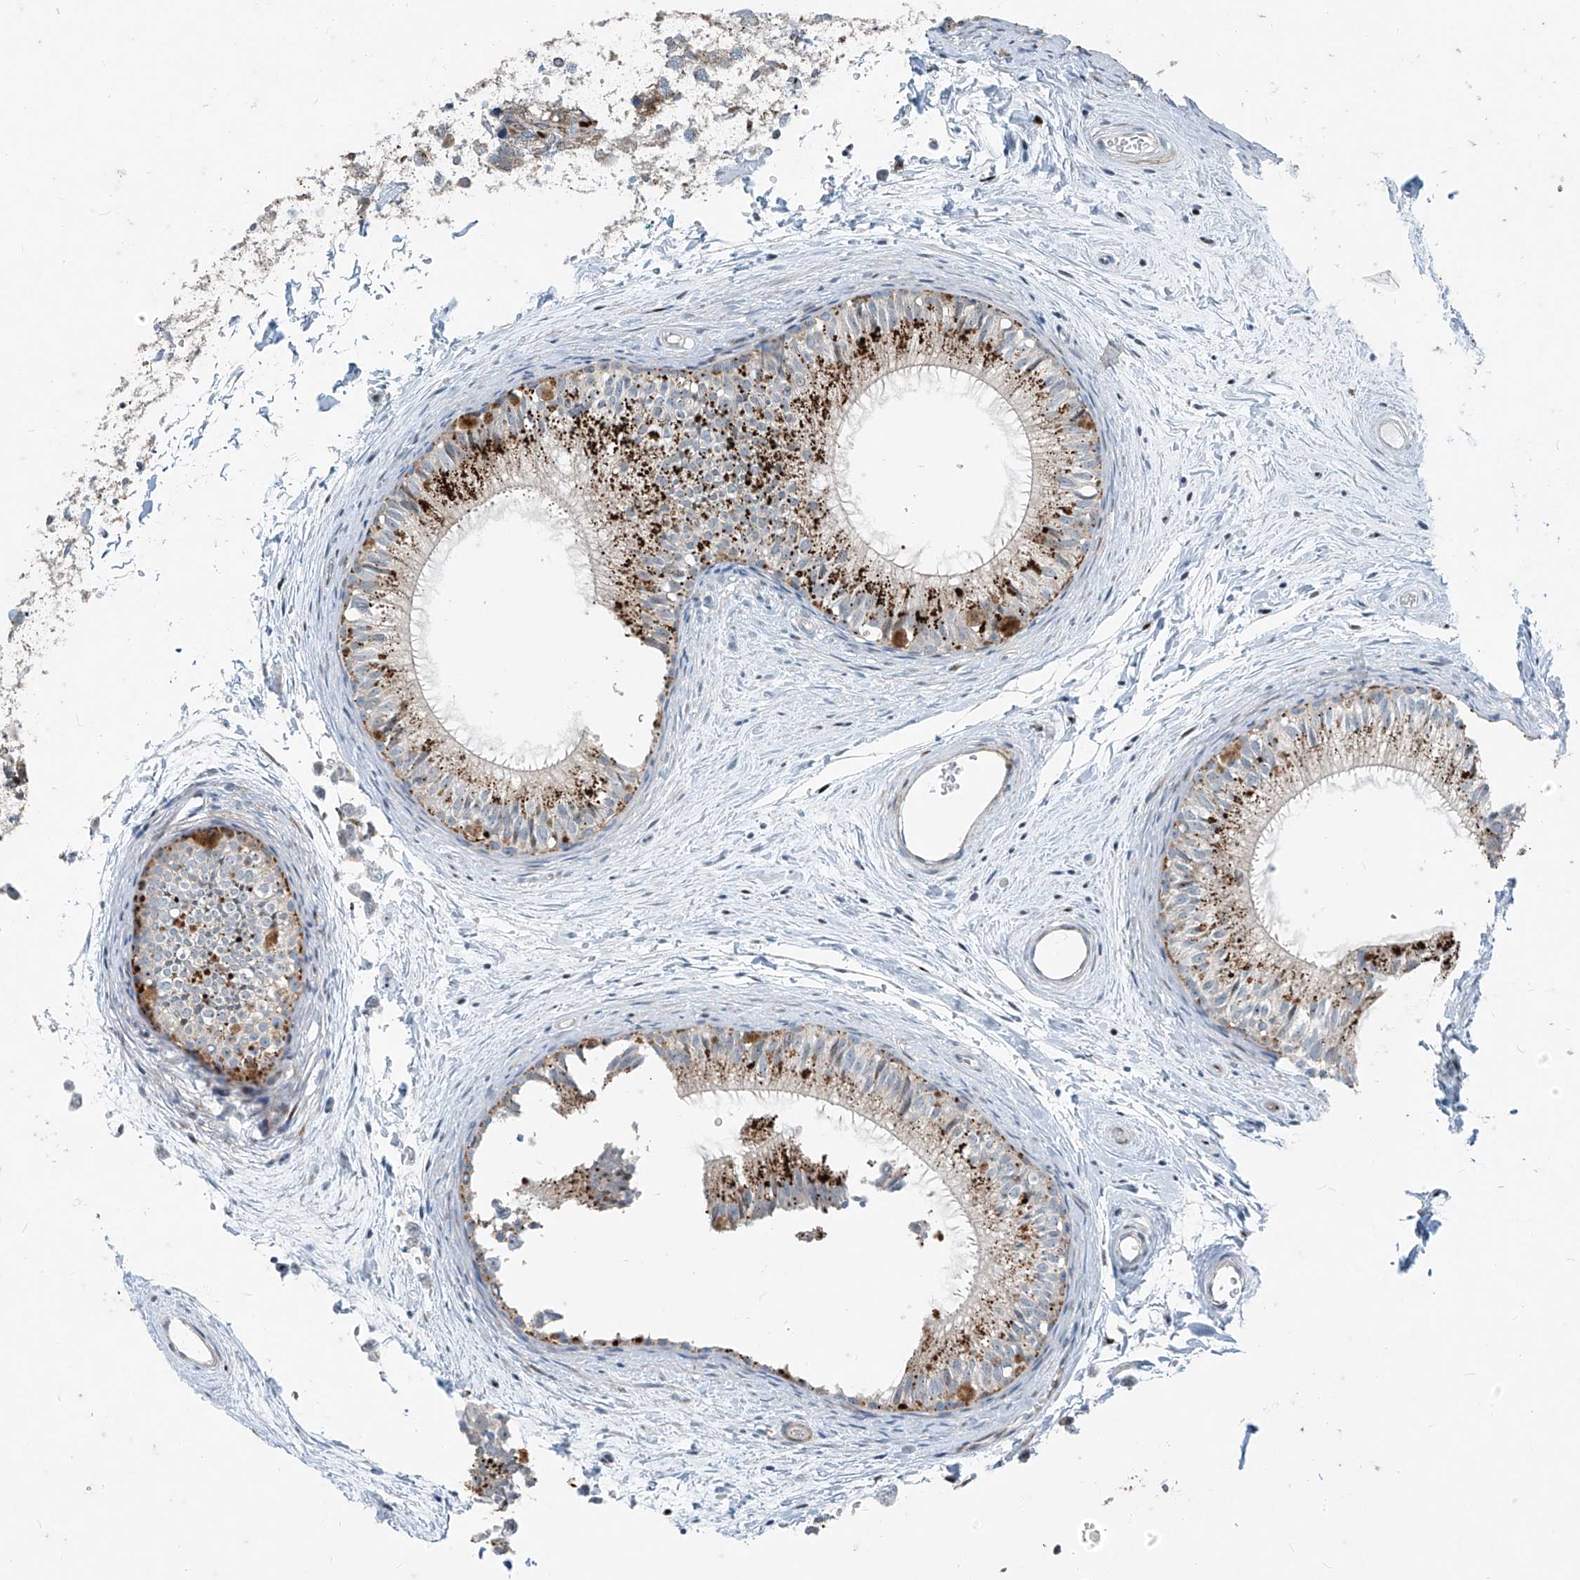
{"staining": {"intensity": "moderate", "quantity": "25%-75%", "location": "cytoplasmic/membranous"}, "tissue": "epididymis", "cell_type": "Glandular cells", "image_type": "normal", "snomed": [{"axis": "morphology", "description": "Normal tissue, NOS"}, {"axis": "topography", "description": "Epididymis"}], "caption": "Normal epididymis displays moderate cytoplasmic/membranous positivity in approximately 25%-75% of glandular cells, visualized by immunohistochemistry.", "gene": "PPCS", "patient": {"sex": "male", "age": 34}}